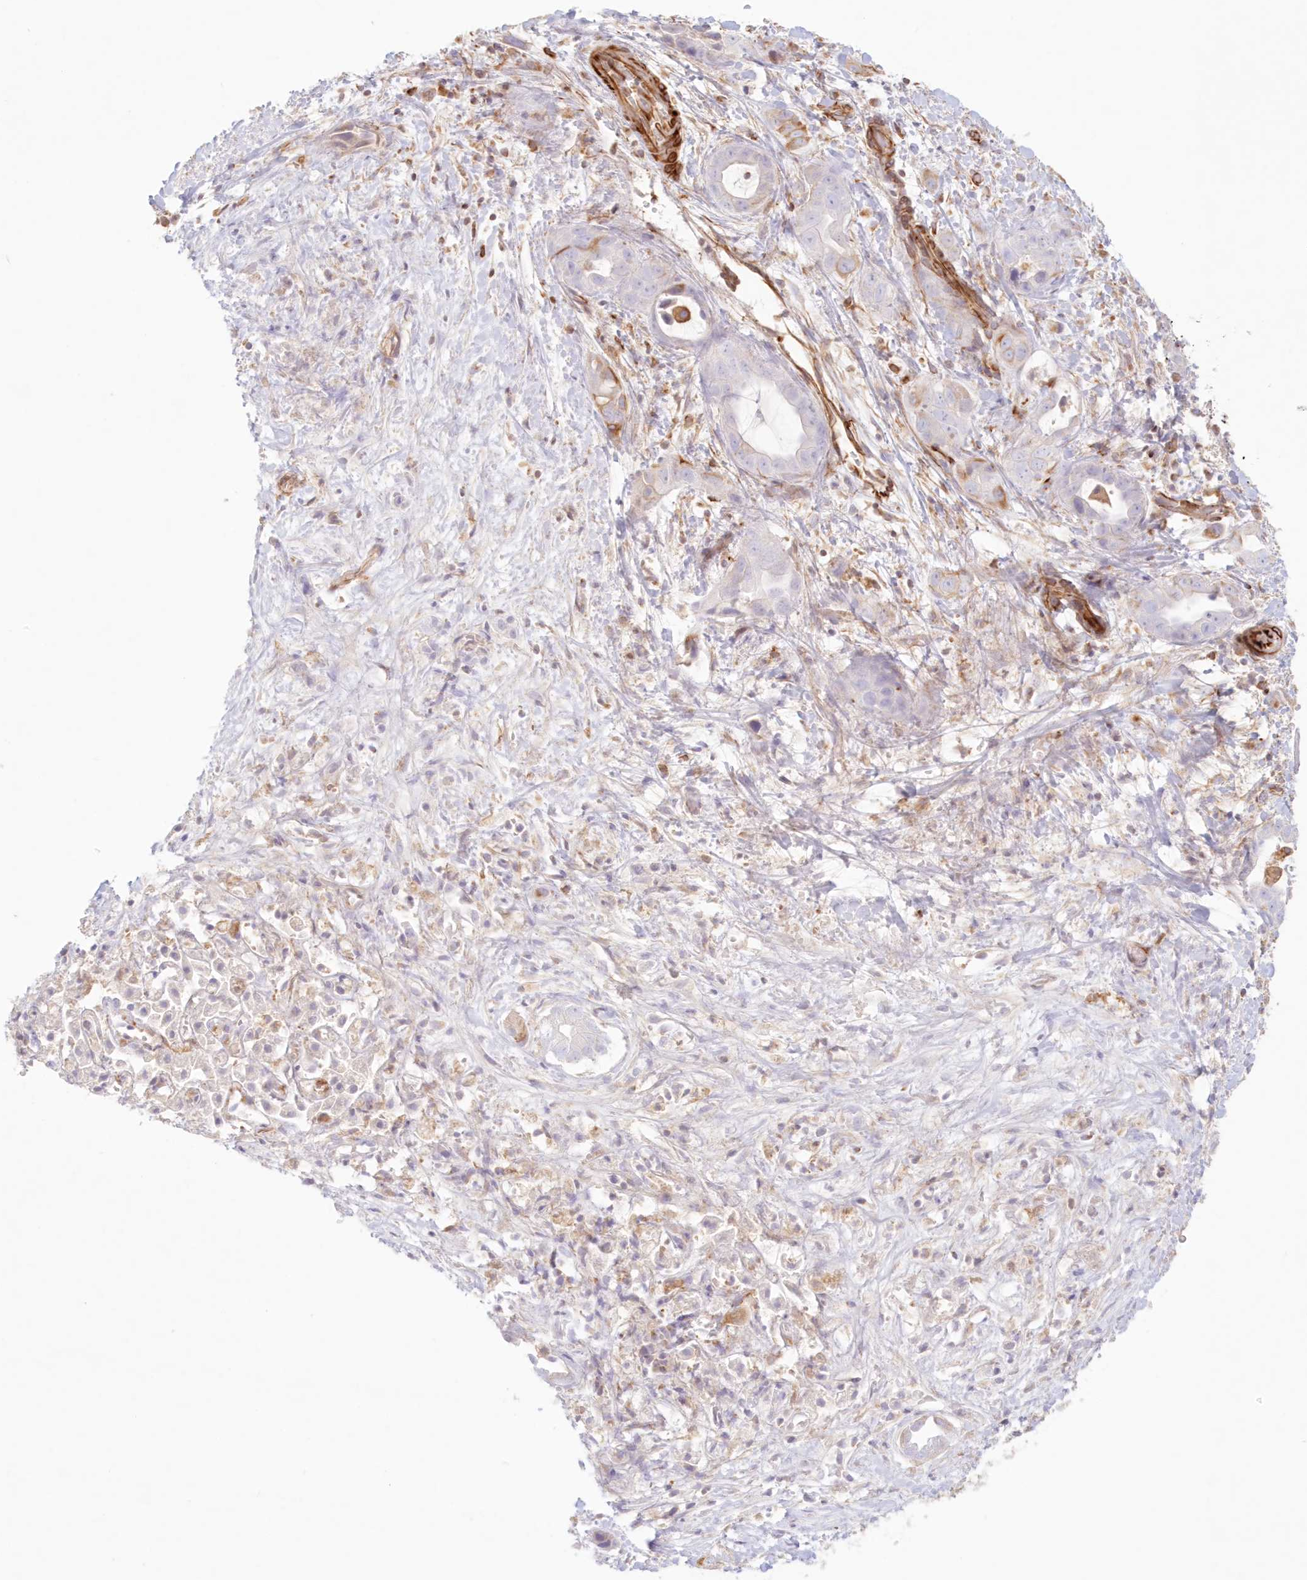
{"staining": {"intensity": "negative", "quantity": "none", "location": "none"}, "tissue": "liver cancer", "cell_type": "Tumor cells", "image_type": "cancer", "snomed": [{"axis": "morphology", "description": "Cholangiocarcinoma"}, {"axis": "topography", "description": "Liver"}], "caption": "Liver cancer stained for a protein using immunohistochemistry demonstrates no expression tumor cells.", "gene": "DMRTB1", "patient": {"sex": "female", "age": 52}}